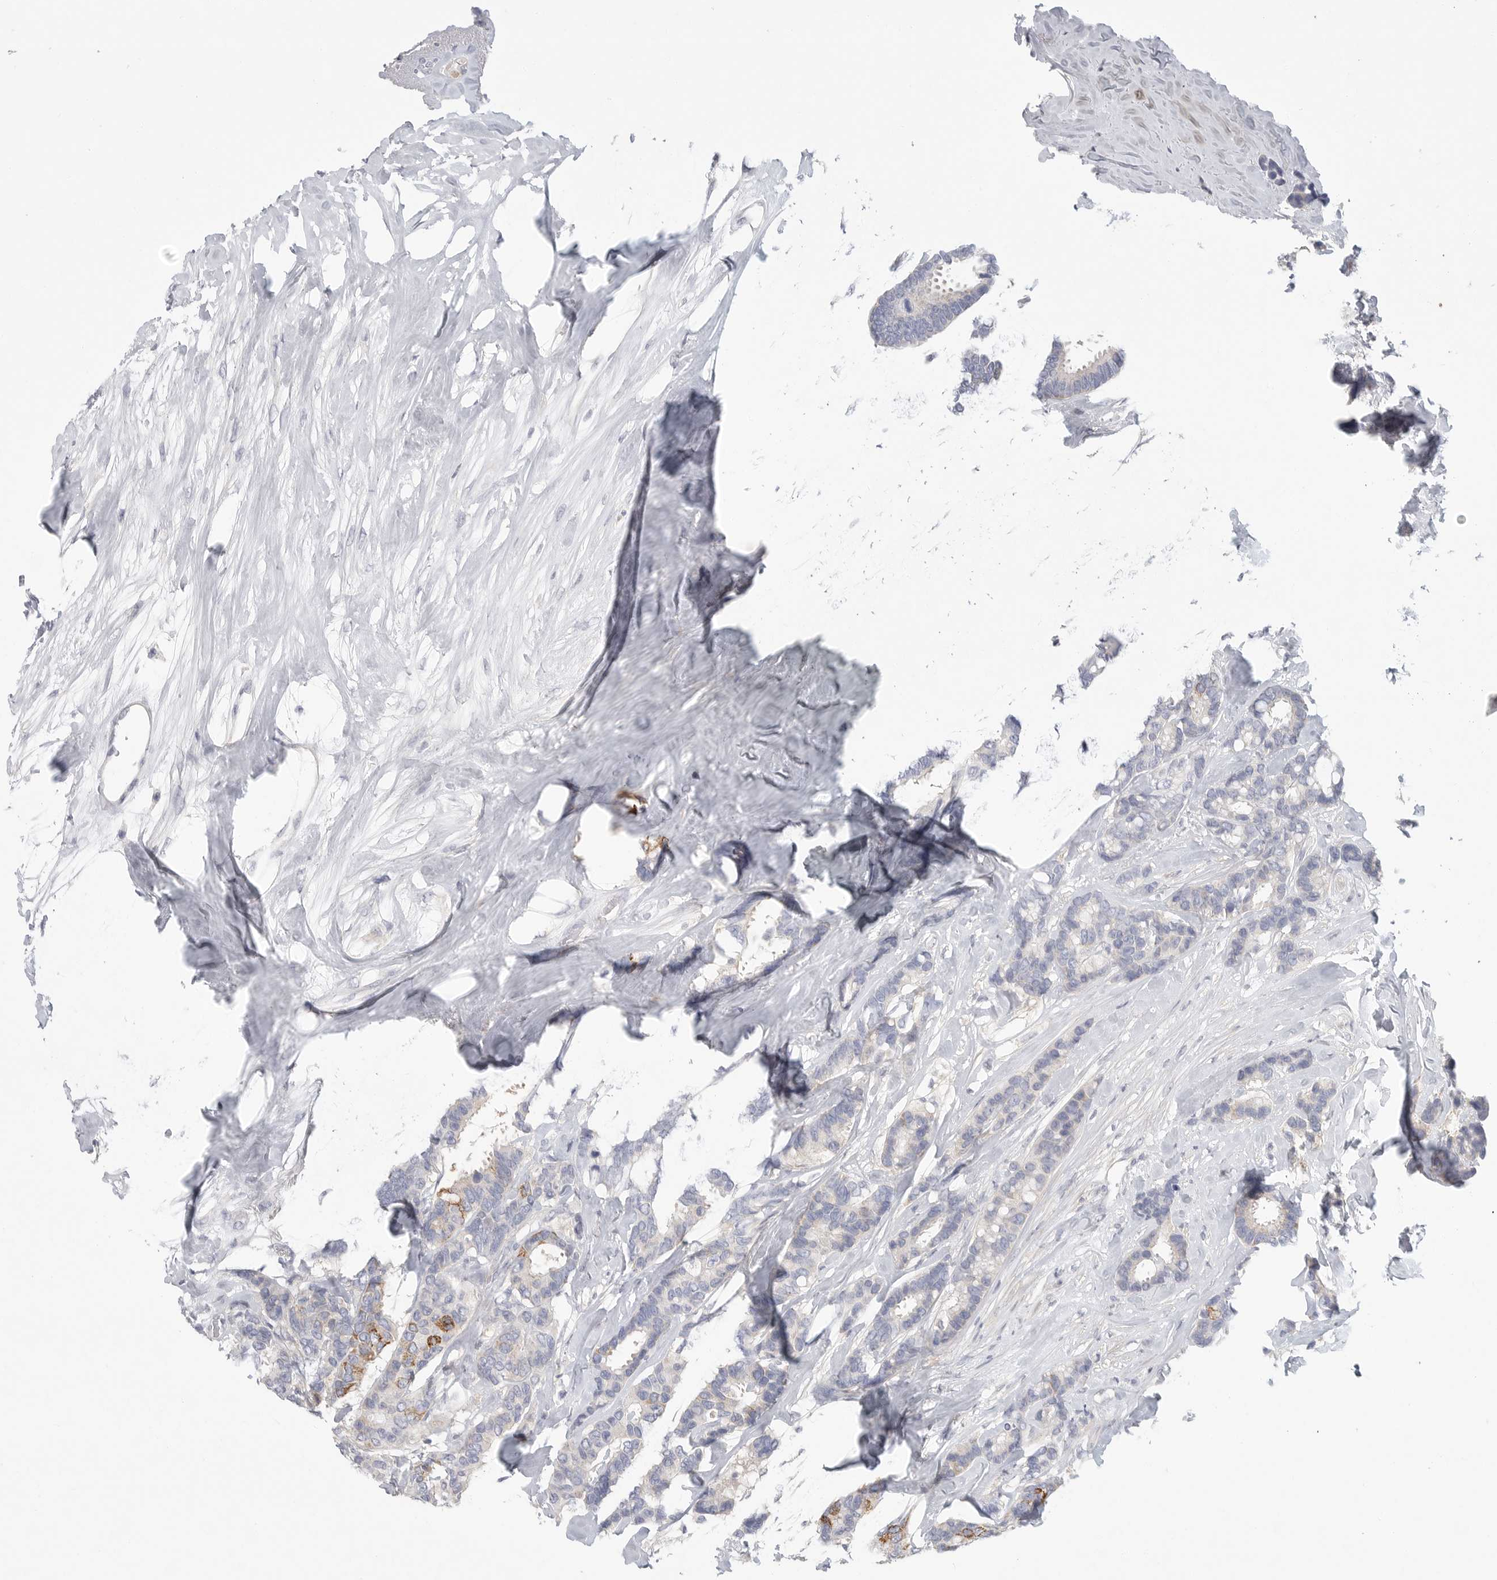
{"staining": {"intensity": "moderate", "quantity": "<25%", "location": "cytoplasmic/membranous"}, "tissue": "breast cancer", "cell_type": "Tumor cells", "image_type": "cancer", "snomed": [{"axis": "morphology", "description": "Duct carcinoma"}, {"axis": "topography", "description": "Breast"}], "caption": "Protein staining shows moderate cytoplasmic/membranous expression in approximately <25% of tumor cells in infiltrating ductal carcinoma (breast).", "gene": "ELP3", "patient": {"sex": "female", "age": 87}}